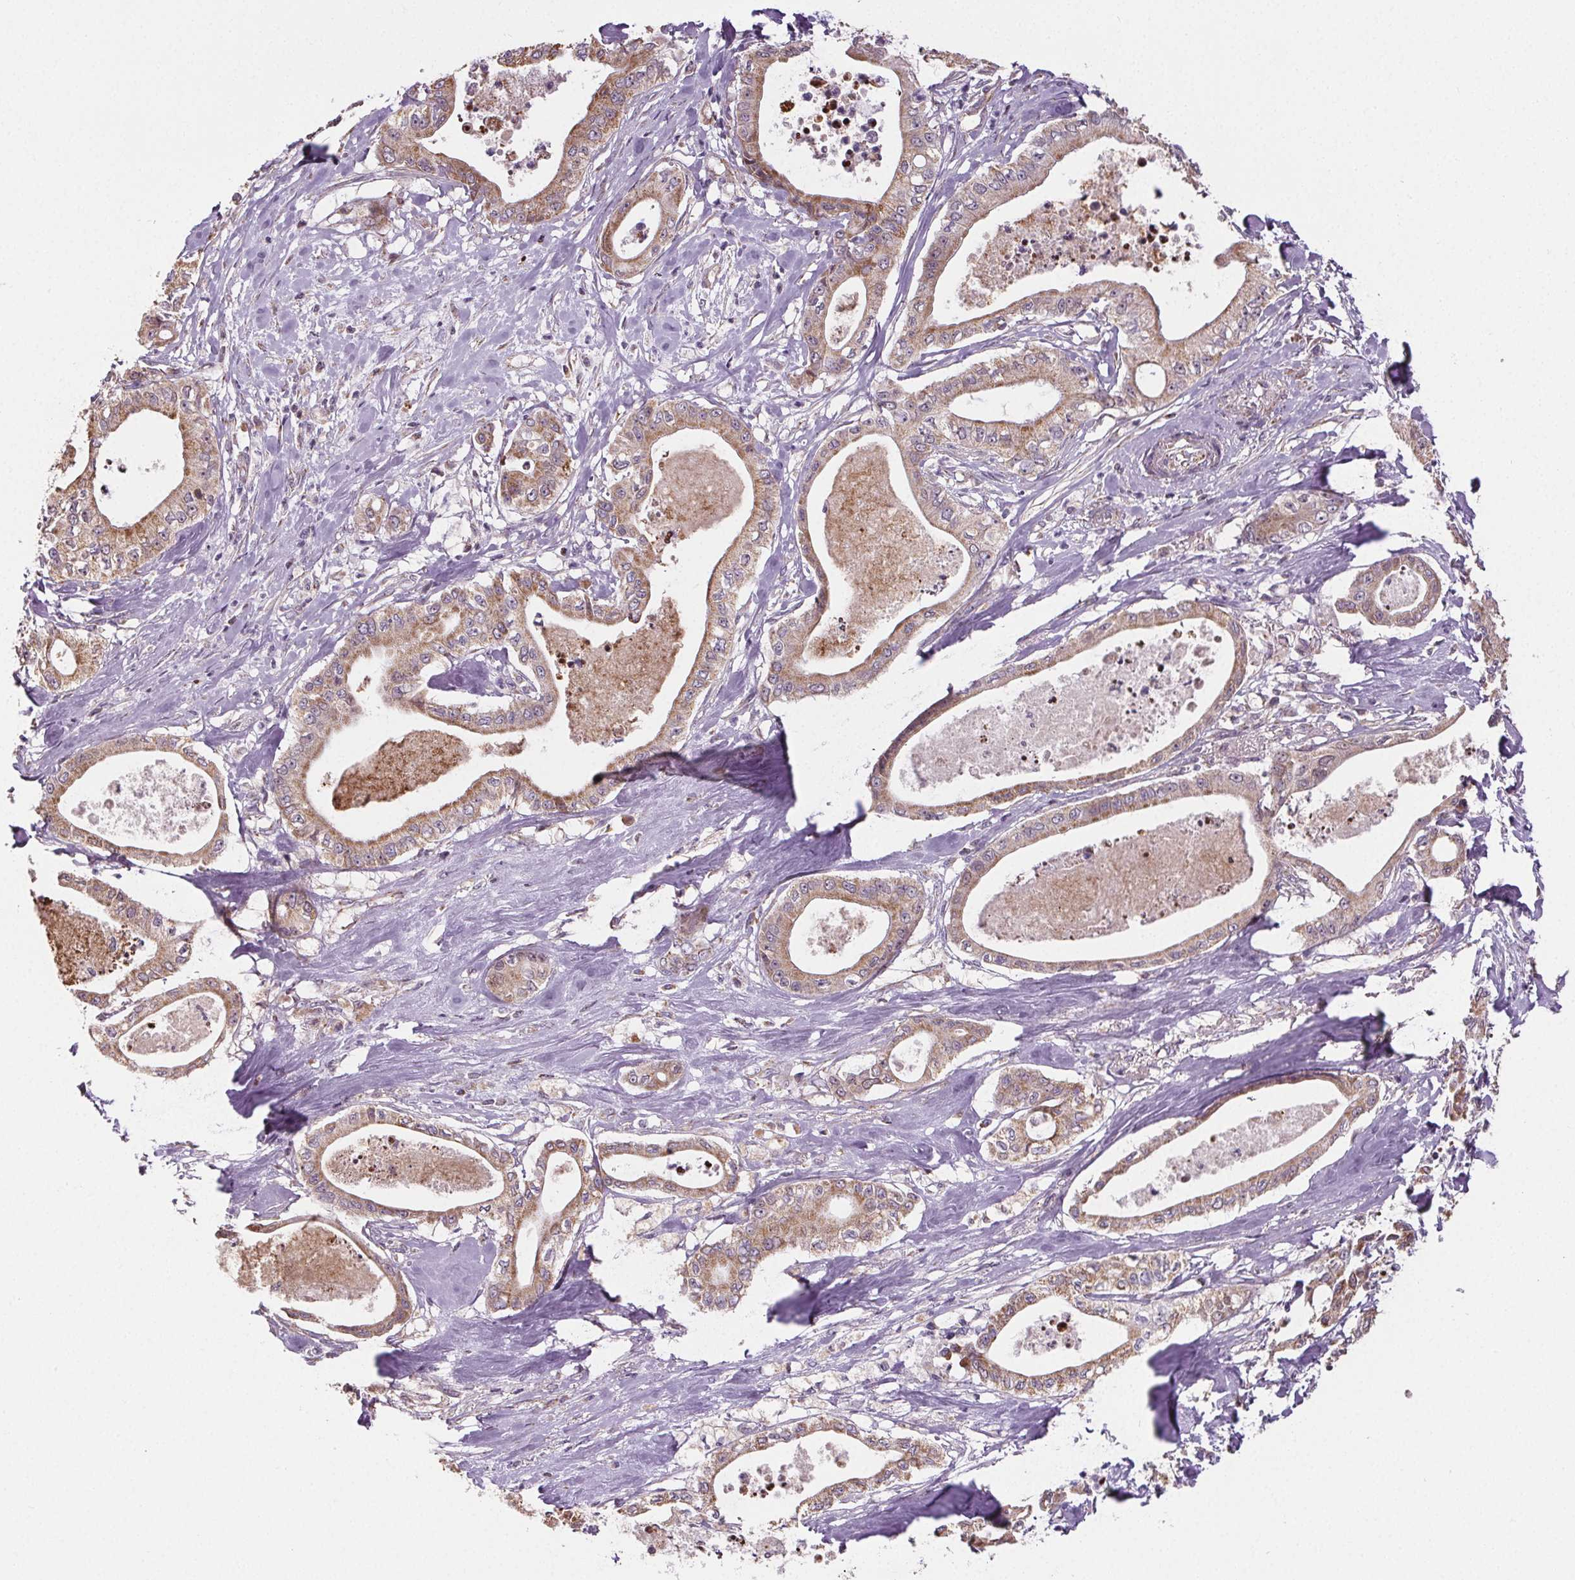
{"staining": {"intensity": "moderate", "quantity": ">75%", "location": "cytoplasmic/membranous"}, "tissue": "pancreatic cancer", "cell_type": "Tumor cells", "image_type": "cancer", "snomed": [{"axis": "morphology", "description": "Adenocarcinoma, NOS"}, {"axis": "topography", "description": "Pancreas"}], "caption": "A brown stain highlights moderate cytoplasmic/membranous staining of a protein in pancreatic adenocarcinoma tumor cells. The staining is performed using DAB (3,3'-diaminobenzidine) brown chromogen to label protein expression. The nuclei are counter-stained blue using hematoxylin.", "gene": "SUCLA2", "patient": {"sex": "male", "age": 71}}